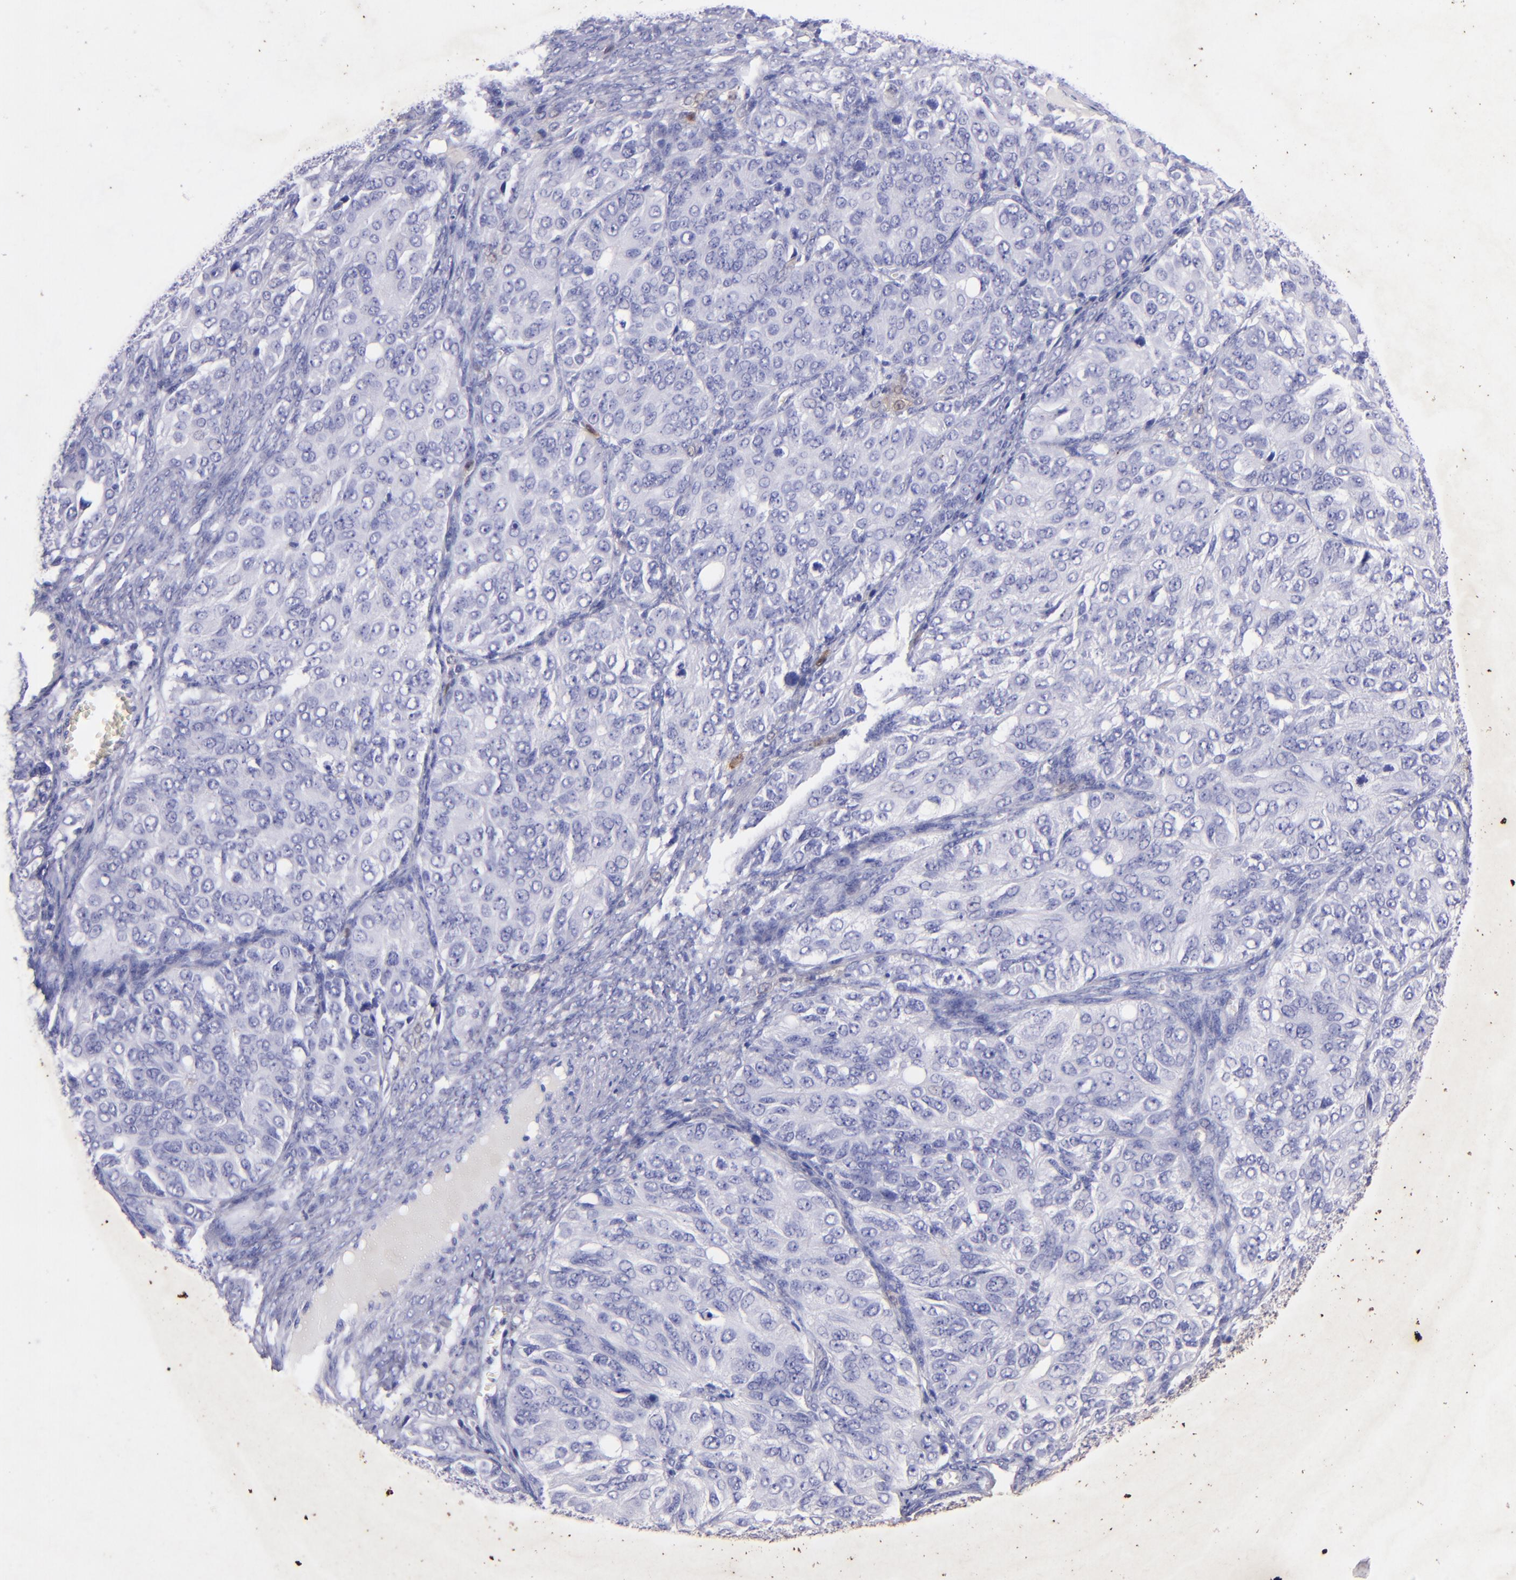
{"staining": {"intensity": "negative", "quantity": "none", "location": "none"}, "tissue": "ovarian cancer", "cell_type": "Tumor cells", "image_type": "cancer", "snomed": [{"axis": "morphology", "description": "Carcinoma, endometroid"}, {"axis": "topography", "description": "Ovary"}], "caption": "The photomicrograph demonstrates no staining of tumor cells in ovarian cancer.", "gene": "UCHL1", "patient": {"sex": "female", "age": 51}}